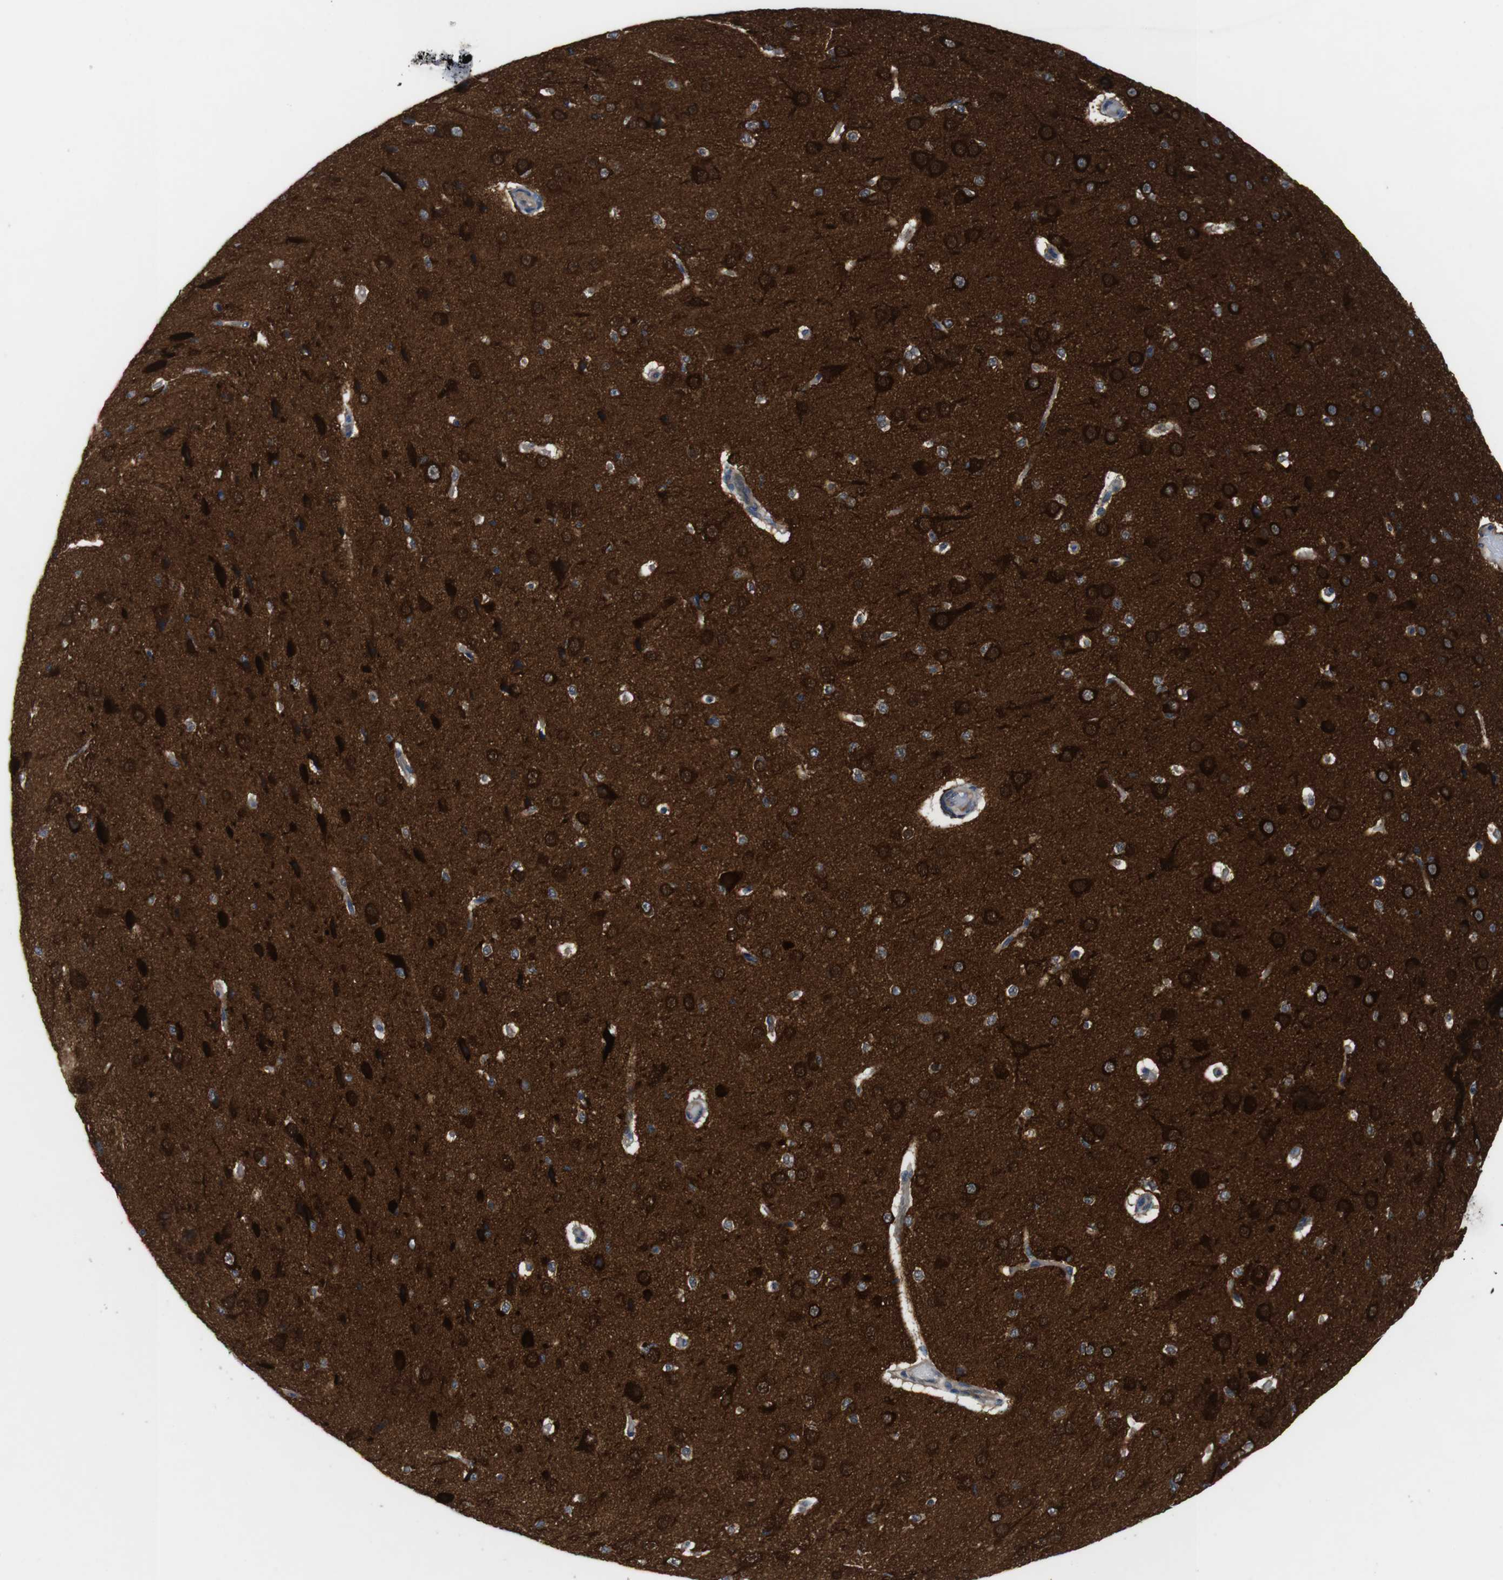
{"staining": {"intensity": "negative", "quantity": "none", "location": "none"}, "tissue": "cerebral cortex", "cell_type": "Endothelial cells", "image_type": "normal", "snomed": [{"axis": "morphology", "description": "Normal tissue, NOS"}, {"axis": "morphology", "description": "Developmental malformation"}, {"axis": "topography", "description": "Cerebral cortex"}], "caption": "Immunohistochemistry (IHC) of benign human cerebral cortex exhibits no expression in endothelial cells.", "gene": "DCLK1", "patient": {"sex": "female", "age": 30}}